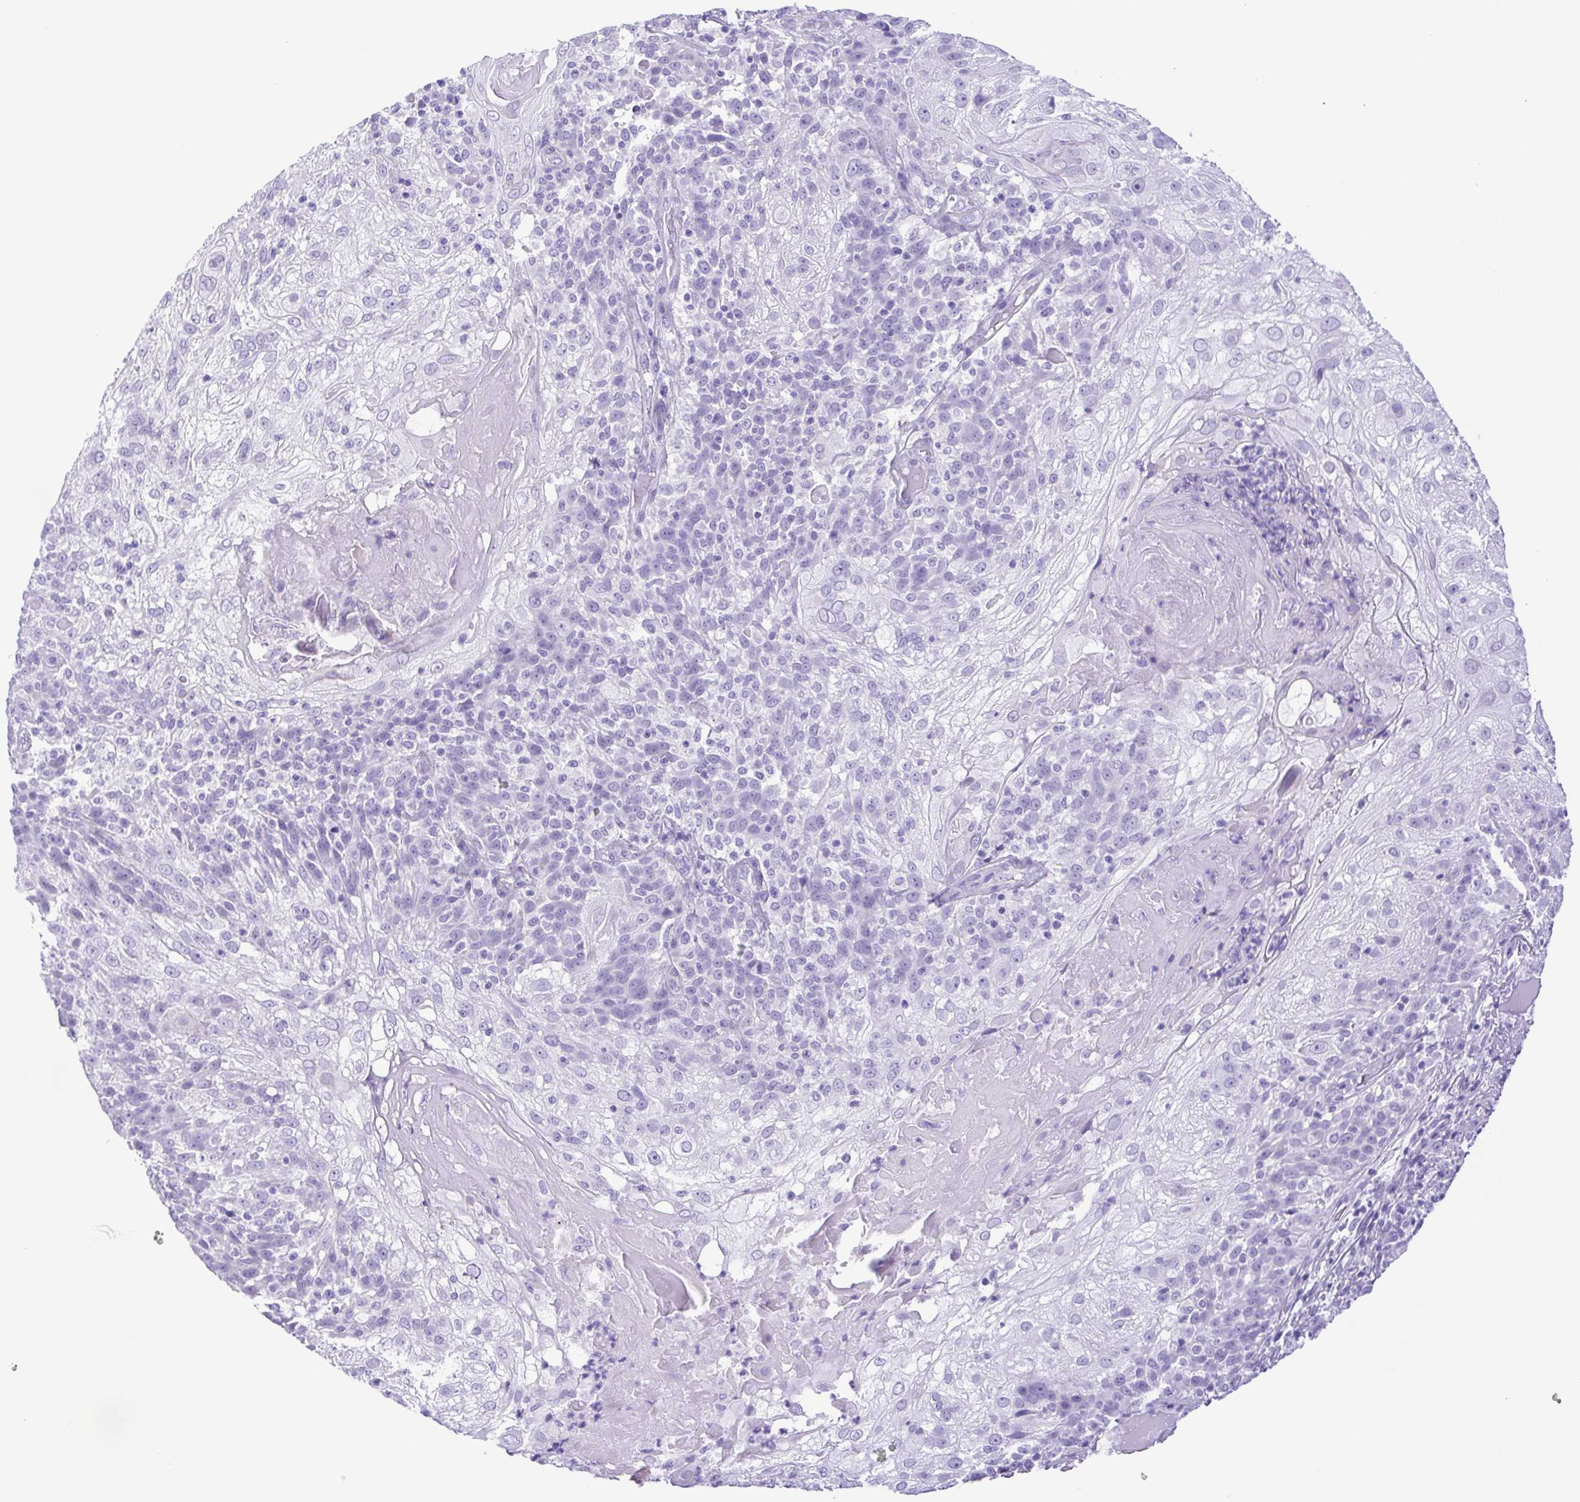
{"staining": {"intensity": "negative", "quantity": "none", "location": "none"}, "tissue": "skin cancer", "cell_type": "Tumor cells", "image_type": "cancer", "snomed": [{"axis": "morphology", "description": "Normal tissue, NOS"}, {"axis": "morphology", "description": "Squamous cell carcinoma, NOS"}, {"axis": "topography", "description": "Skin"}], "caption": "High power microscopy photomicrograph of an IHC photomicrograph of squamous cell carcinoma (skin), revealing no significant positivity in tumor cells.", "gene": "PAK3", "patient": {"sex": "female", "age": 83}}